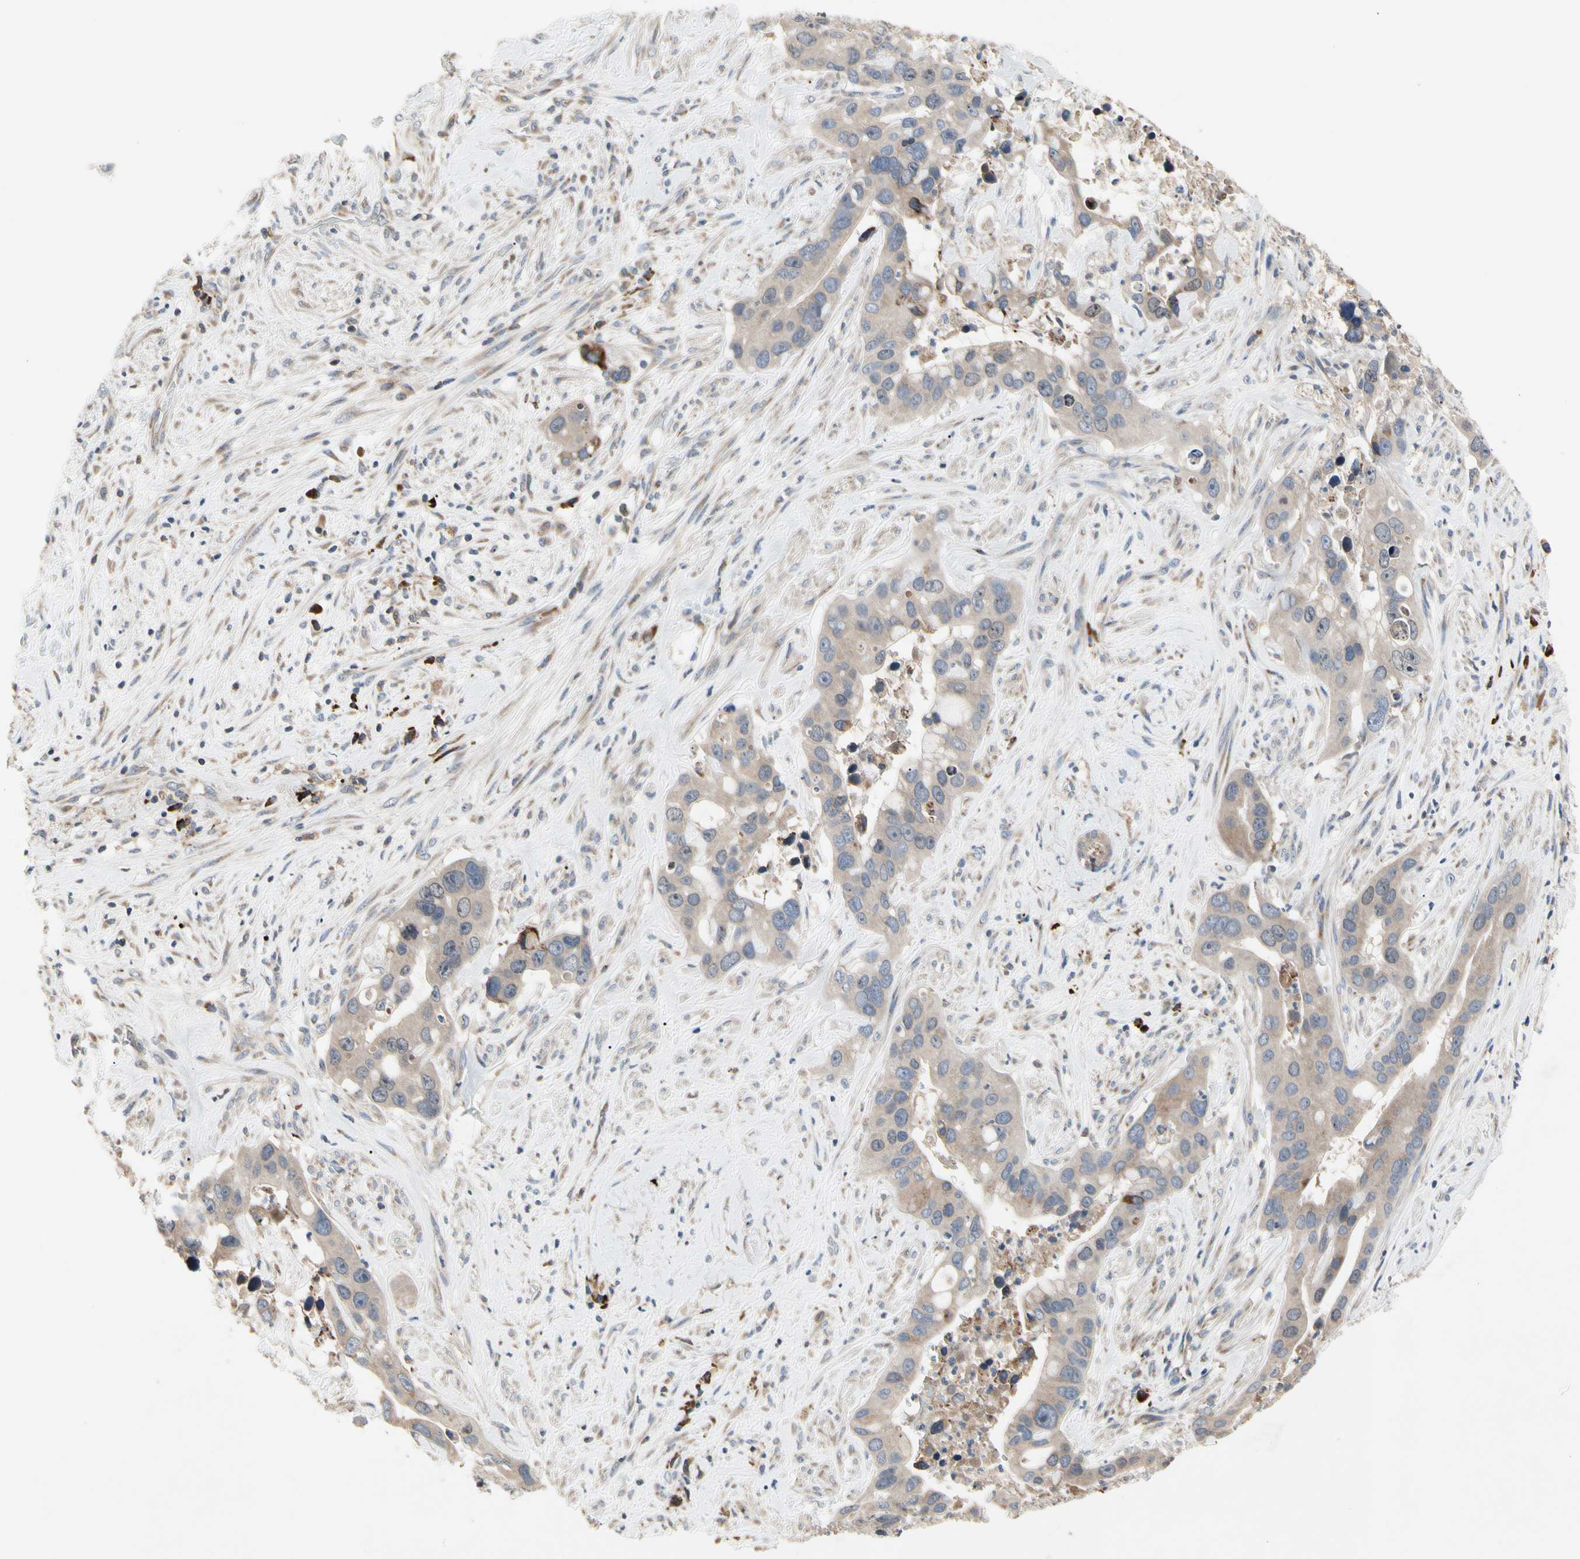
{"staining": {"intensity": "weak", "quantity": ">75%", "location": "cytoplasmic/membranous"}, "tissue": "liver cancer", "cell_type": "Tumor cells", "image_type": "cancer", "snomed": [{"axis": "morphology", "description": "Cholangiocarcinoma"}, {"axis": "topography", "description": "Liver"}], "caption": "Immunohistochemical staining of liver cholangiocarcinoma reveals weak cytoplasmic/membranous protein staining in approximately >75% of tumor cells.", "gene": "MMEL1", "patient": {"sex": "female", "age": 65}}